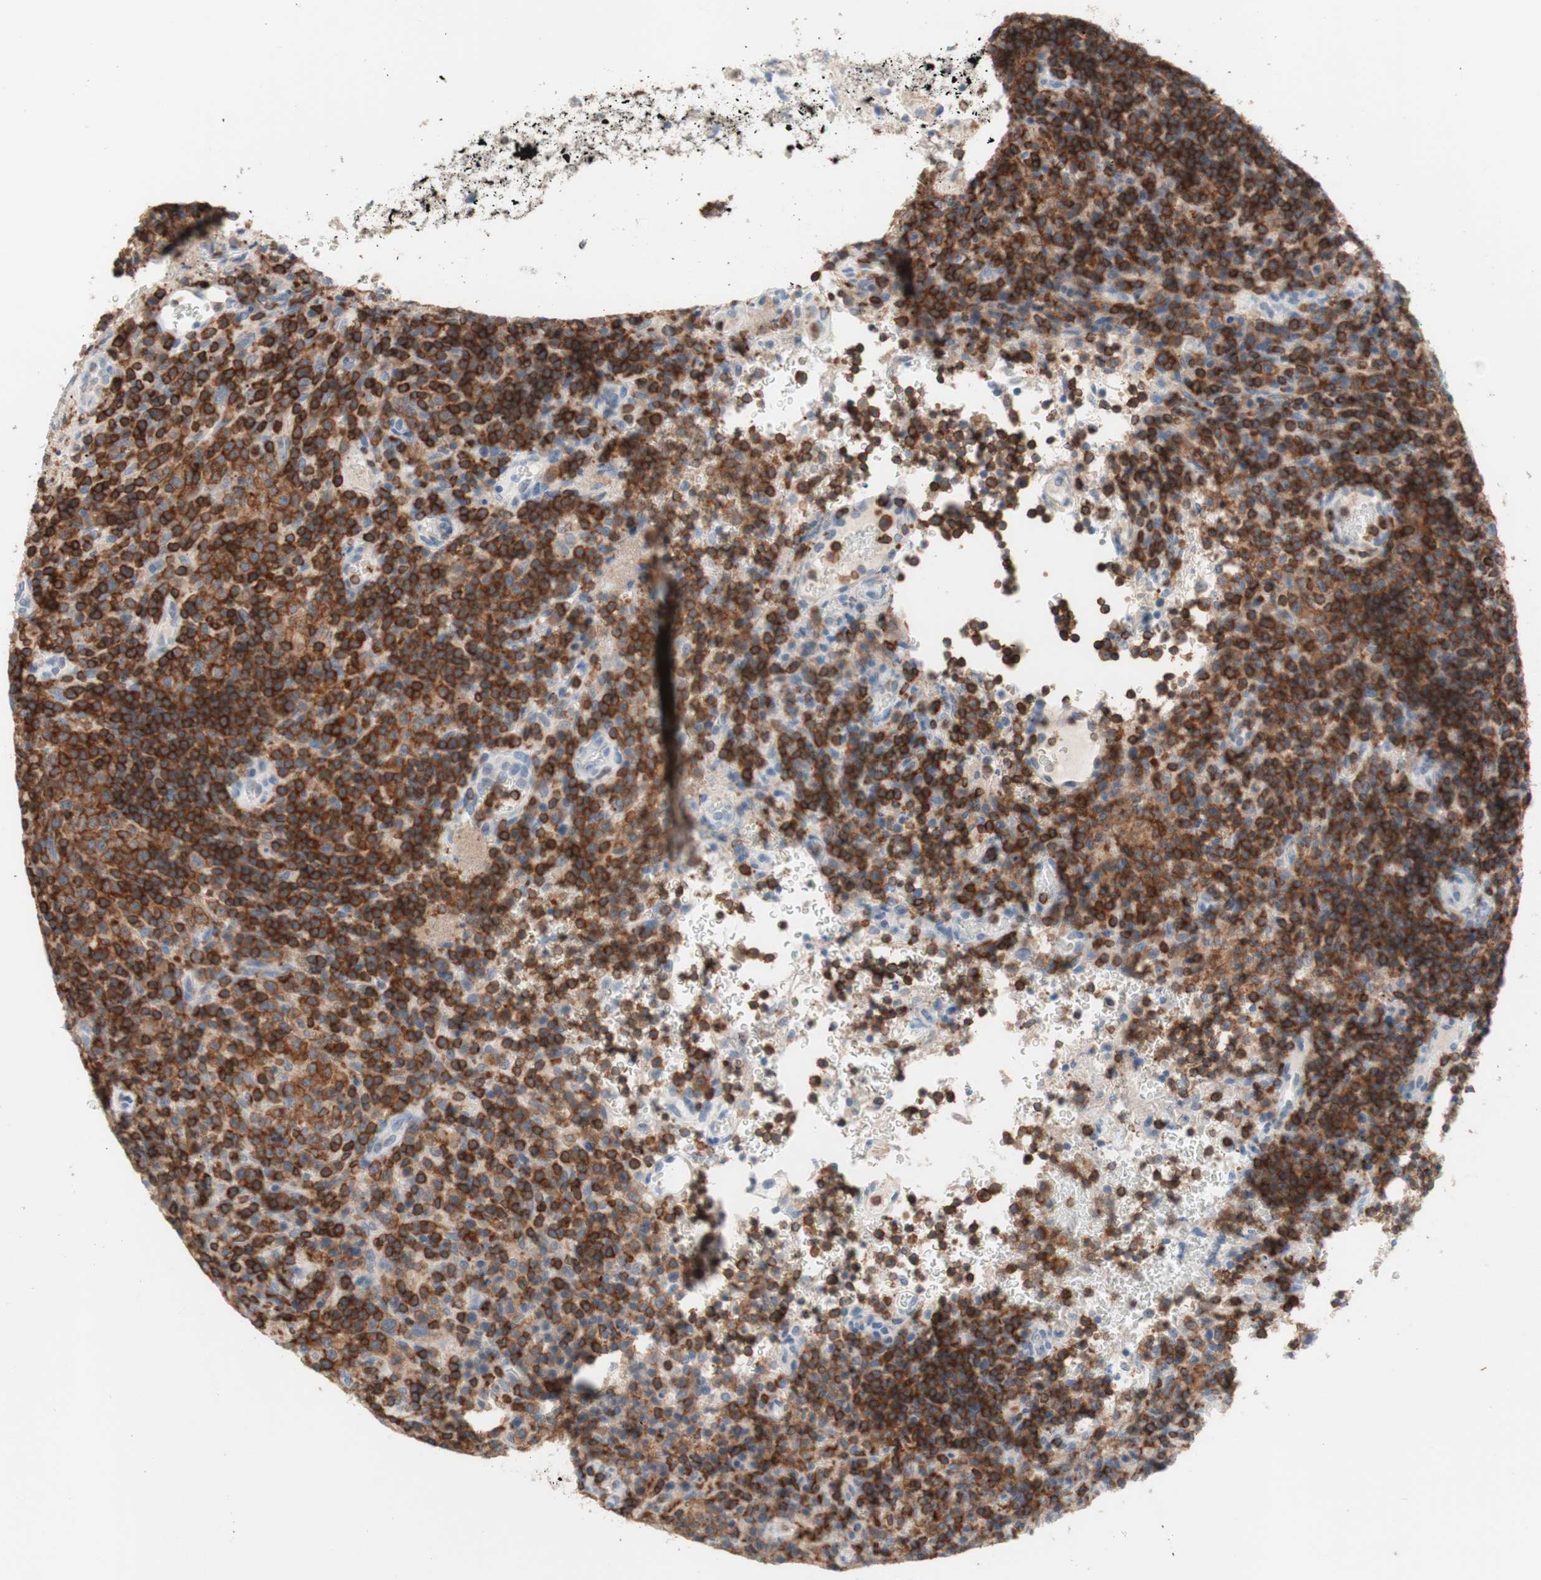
{"staining": {"intensity": "strong", "quantity": ">75%", "location": "cytoplasmic/membranous"}, "tissue": "lymphoma", "cell_type": "Tumor cells", "image_type": "cancer", "snomed": [{"axis": "morphology", "description": "Malignant lymphoma, non-Hodgkin's type, High grade"}, {"axis": "topography", "description": "Lymph node"}], "caption": "Immunohistochemical staining of human lymphoma demonstrates high levels of strong cytoplasmic/membranous positivity in approximately >75% of tumor cells. (IHC, brightfield microscopy, high magnification).", "gene": "SPINK6", "patient": {"sex": "female", "age": 76}}